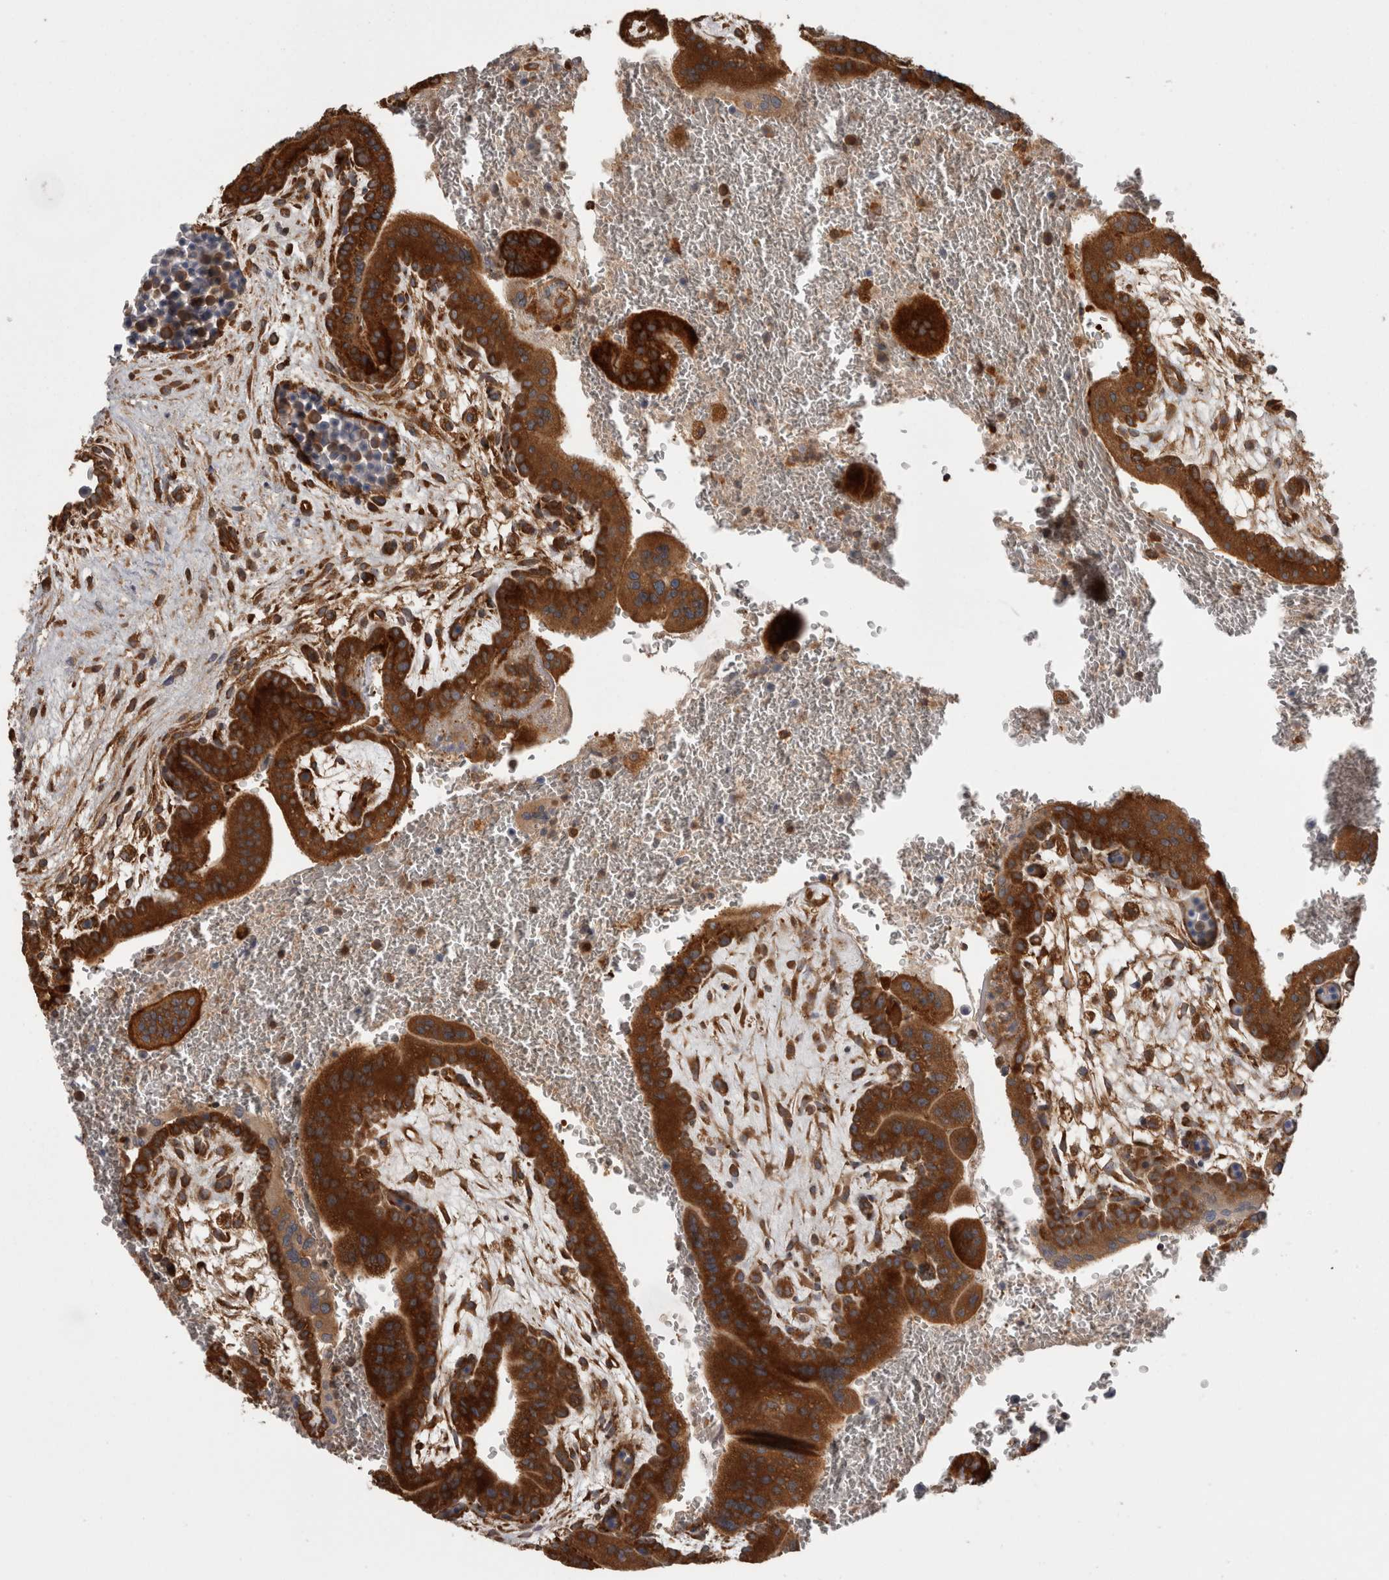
{"staining": {"intensity": "strong", "quantity": ">75%", "location": "cytoplasmic/membranous"}, "tissue": "placenta", "cell_type": "Trophoblastic cells", "image_type": "normal", "snomed": [{"axis": "morphology", "description": "Normal tissue, NOS"}, {"axis": "topography", "description": "Placenta"}], "caption": "An immunohistochemistry (IHC) micrograph of unremarkable tissue is shown. Protein staining in brown highlights strong cytoplasmic/membranous positivity in placenta within trophoblastic cells.", "gene": "SMCR8", "patient": {"sex": "female", "age": 35}}